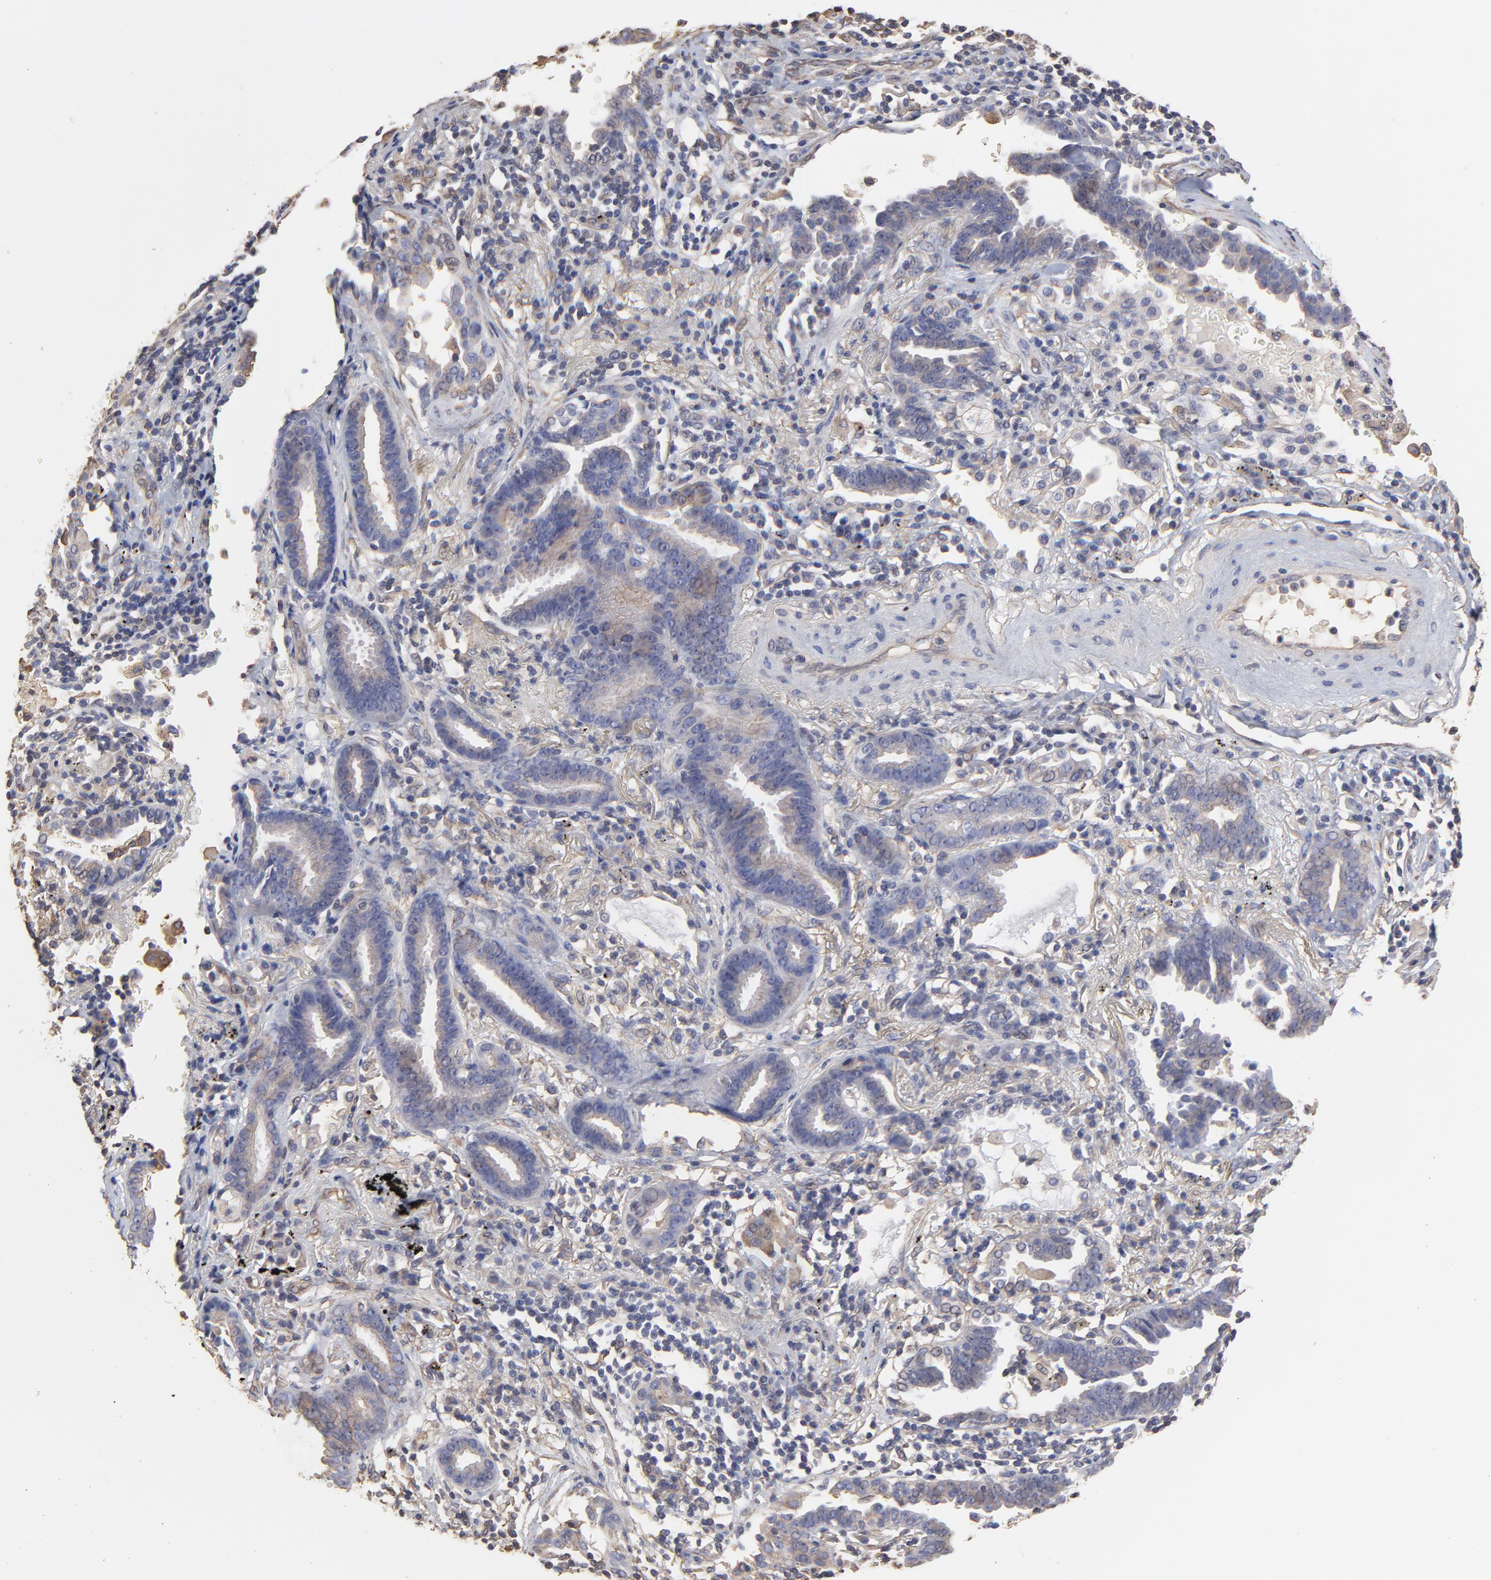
{"staining": {"intensity": "weak", "quantity": "25%-75%", "location": "cytoplasmic/membranous"}, "tissue": "lung cancer", "cell_type": "Tumor cells", "image_type": "cancer", "snomed": [{"axis": "morphology", "description": "Adenocarcinoma, NOS"}, {"axis": "topography", "description": "Lung"}], "caption": "A brown stain shows weak cytoplasmic/membranous staining of a protein in human lung cancer (adenocarcinoma) tumor cells. The staining is performed using DAB brown chromogen to label protein expression. The nuclei are counter-stained blue using hematoxylin.", "gene": "LRCH2", "patient": {"sex": "female", "age": 64}}